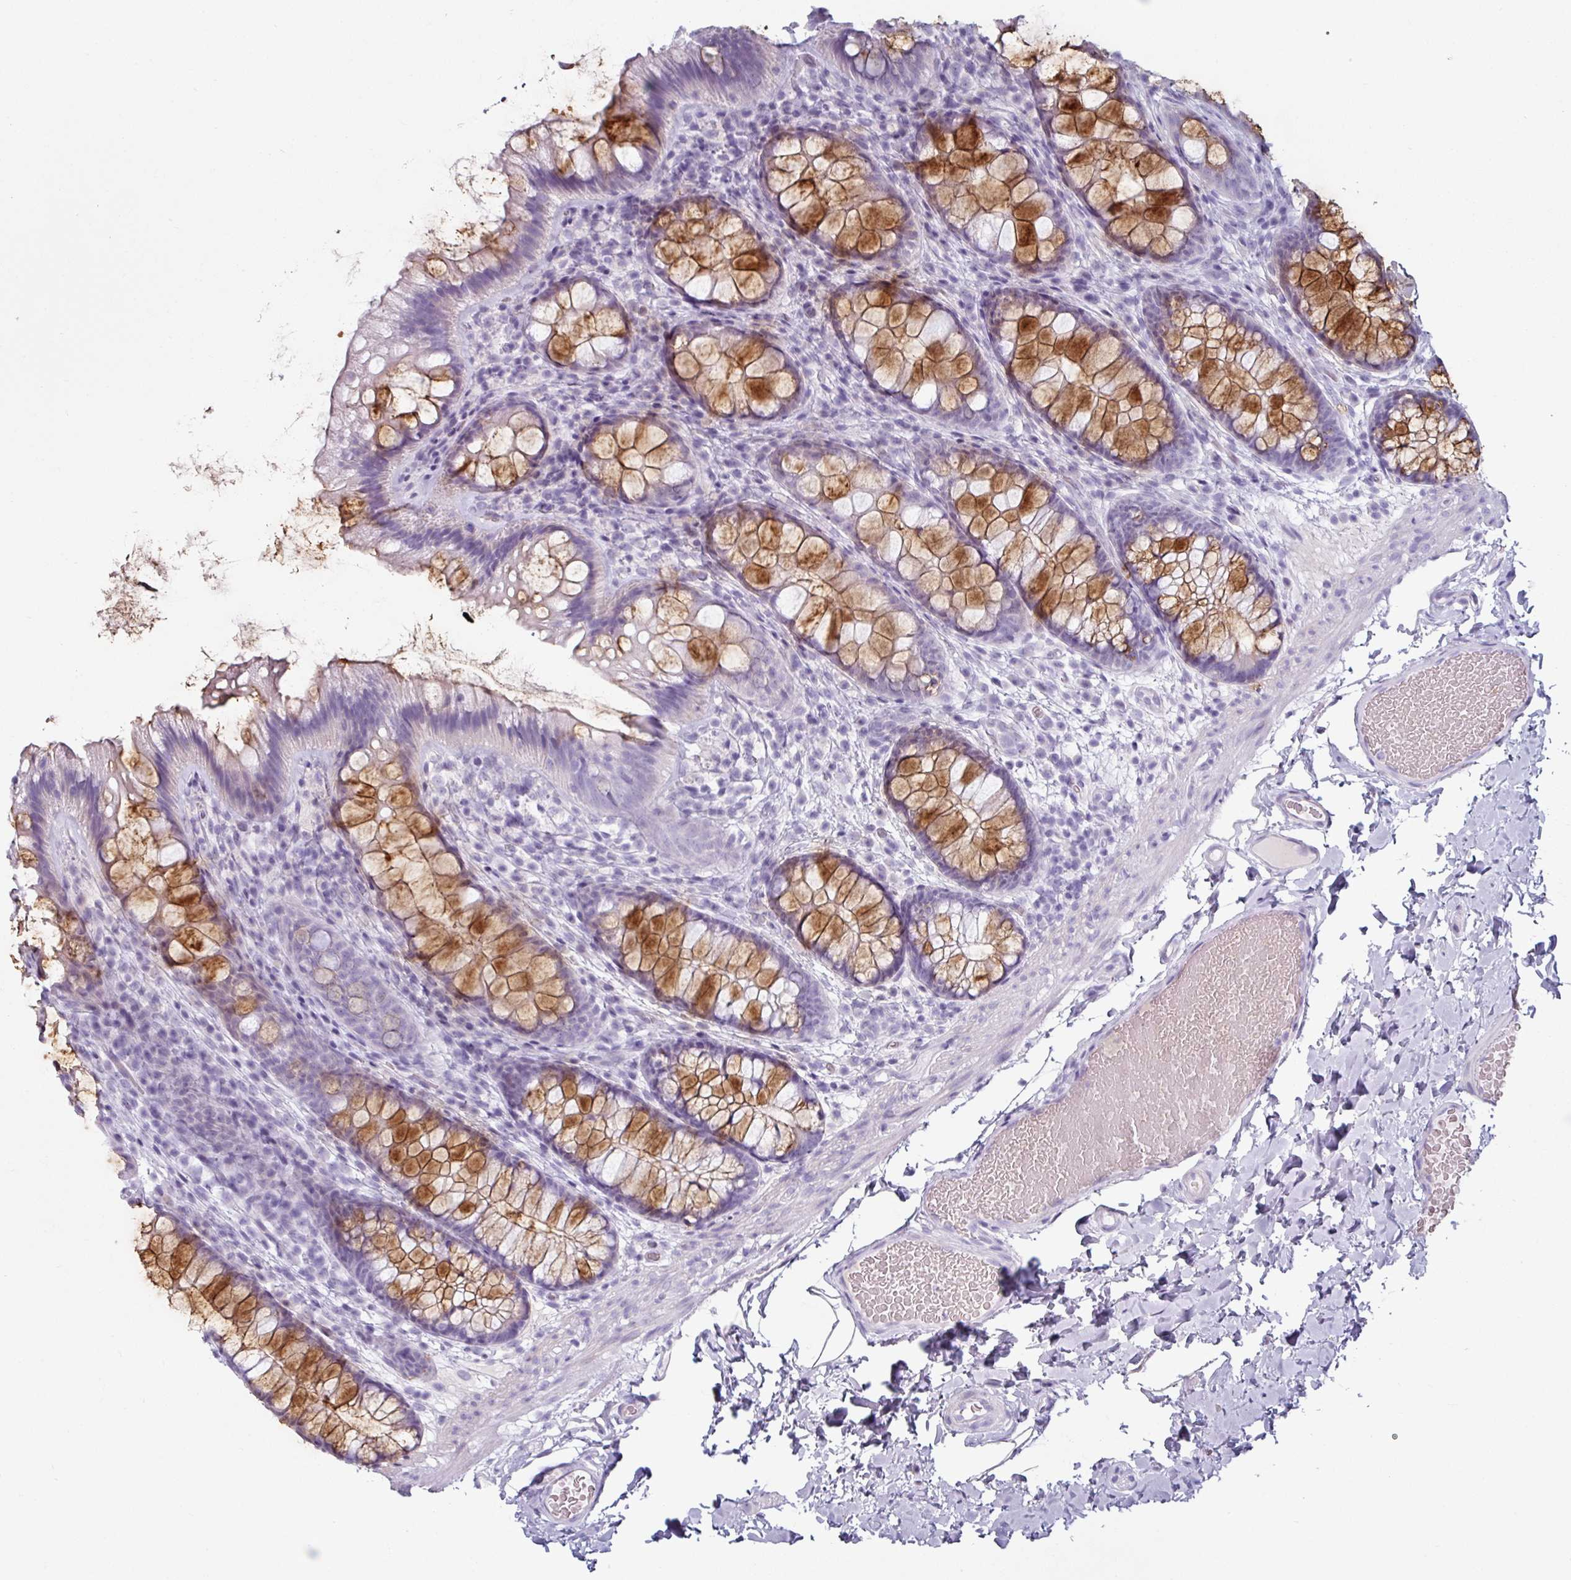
{"staining": {"intensity": "negative", "quantity": "none", "location": "none"}, "tissue": "colon", "cell_type": "Endothelial cells", "image_type": "normal", "snomed": [{"axis": "morphology", "description": "Normal tissue, NOS"}, {"axis": "topography", "description": "Colon"}], "caption": "DAB immunohistochemical staining of benign colon demonstrates no significant staining in endothelial cells. (Immunohistochemistry, brightfield microscopy, high magnification).", "gene": "CLCA1", "patient": {"sex": "male", "age": 46}}